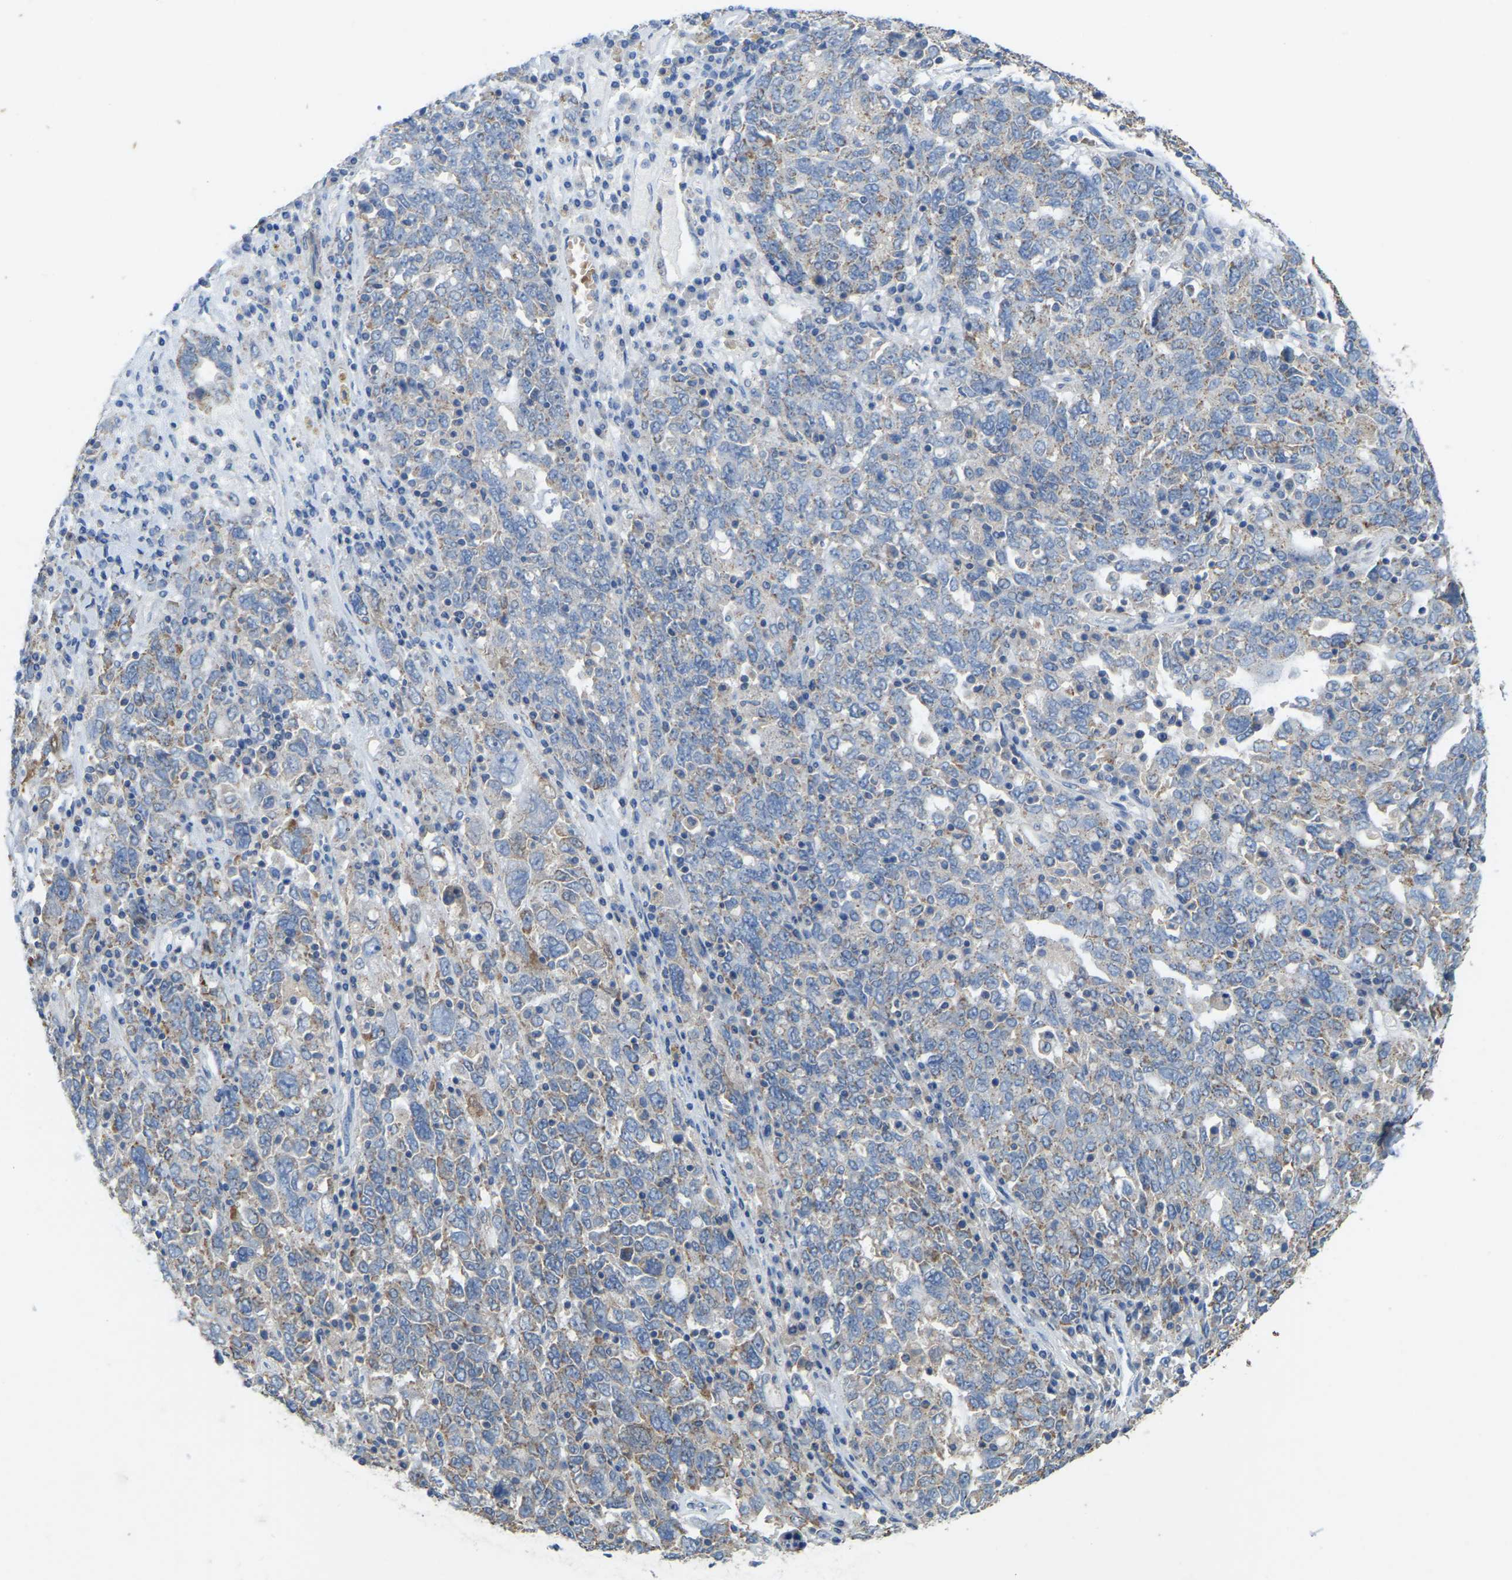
{"staining": {"intensity": "weak", "quantity": "<25%", "location": "cytoplasmic/membranous"}, "tissue": "ovarian cancer", "cell_type": "Tumor cells", "image_type": "cancer", "snomed": [{"axis": "morphology", "description": "Carcinoma, endometroid"}, {"axis": "topography", "description": "Ovary"}], "caption": "Histopathology image shows no significant protein expression in tumor cells of ovarian endometroid carcinoma.", "gene": "SERPINB5", "patient": {"sex": "female", "age": 62}}